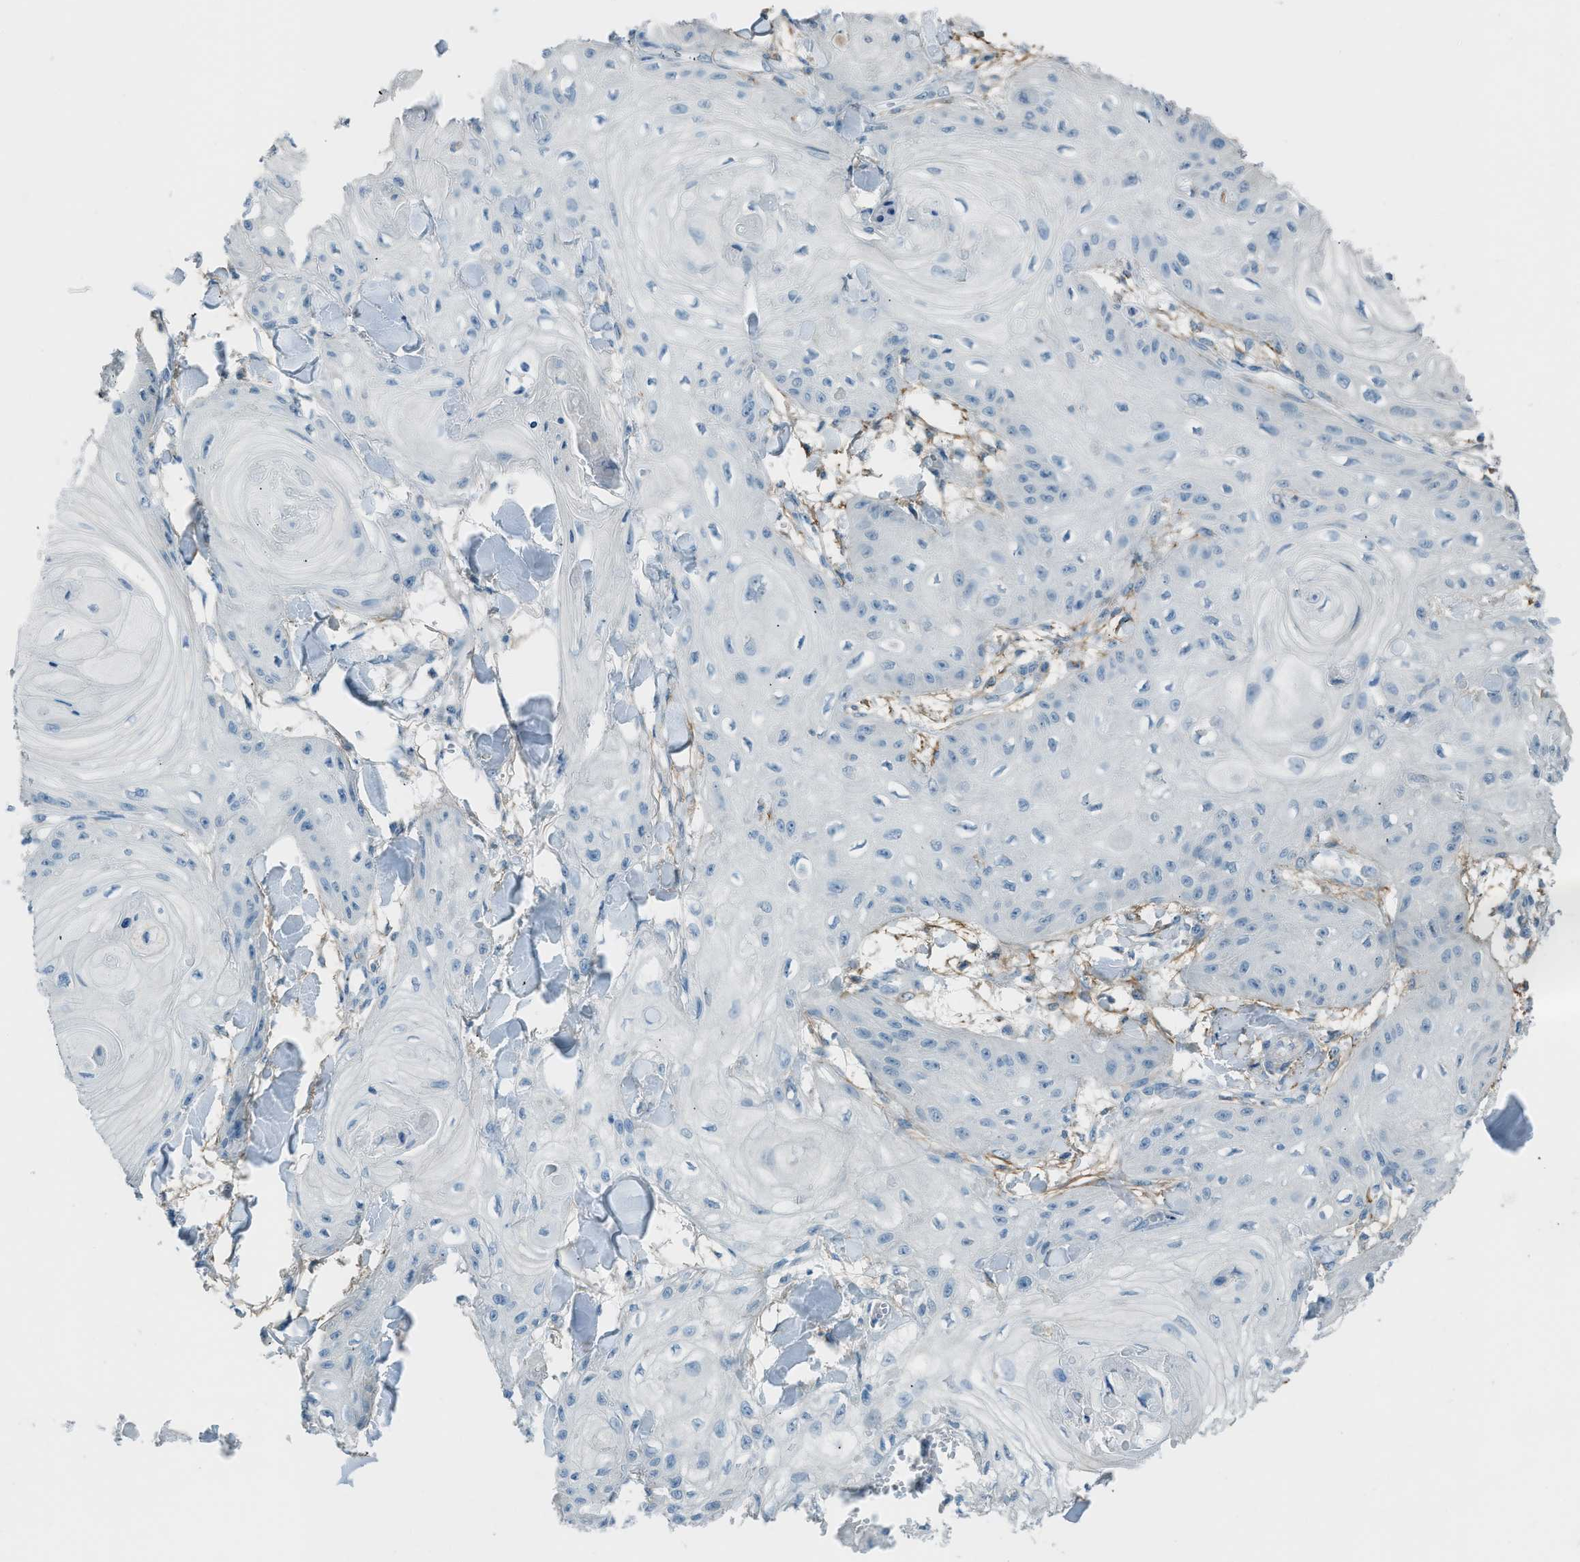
{"staining": {"intensity": "negative", "quantity": "none", "location": "none"}, "tissue": "skin cancer", "cell_type": "Tumor cells", "image_type": "cancer", "snomed": [{"axis": "morphology", "description": "Squamous cell carcinoma, NOS"}, {"axis": "topography", "description": "Skin"}], "caption": "This is a image of immunohistochemistry (IHC) staining of skin squamous cell carcinoma, which shows no expression in tumor cells. Brightfield microscopy of immunohistochemistry (IHC) stained with DAB (brown) and hematoxylin (blue), captured at high magnification.", "gene": "FBLN2", "patient": {"sex": "male", "age": 74}}